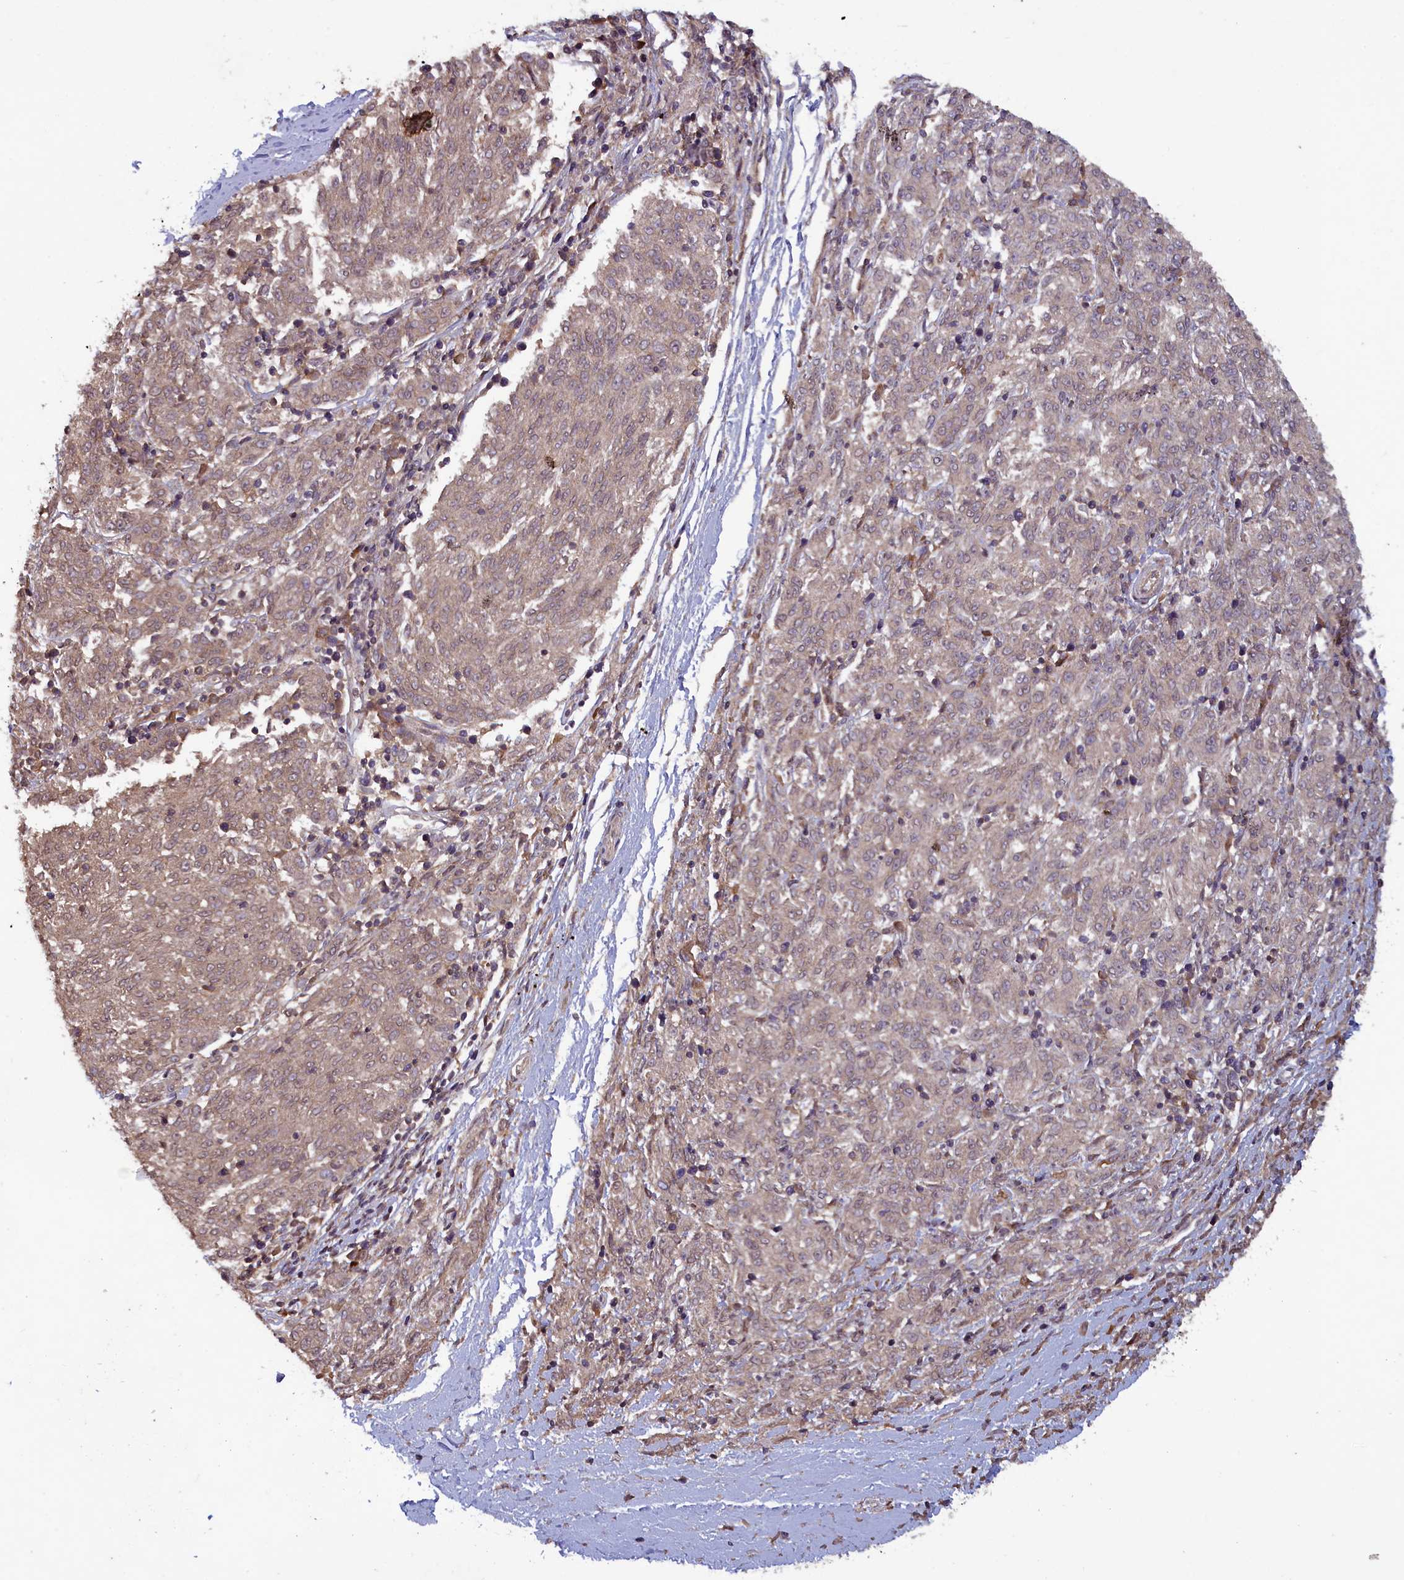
{"staining": {"intensity": "weak", "quantity": "25%-75%", "location": "cytoplasmic/membranous,nuclear"}, "tissue": "melanoma", "cell_type": "Tumor cells", "image_type": "cancer", "snomed": [{"axis": "morphology", "description": "Malignant melanoma, NOS"}, {"axis": "topography", "description": "Skin"}], "caption": "Immunohistochemistry photomicrograph of neoplastic tissue: human malignant melanoma stained using immunohistochemistry demonstrates low levels of weak protein expression localized specifically in the cytoplasmic/membranous and nuclear of tumor cells, appearing as a cytoplasmic/membranous and nuclear brown color.", "gene": "NUDT6", "patient": {"sex": "female", "age": 72}}